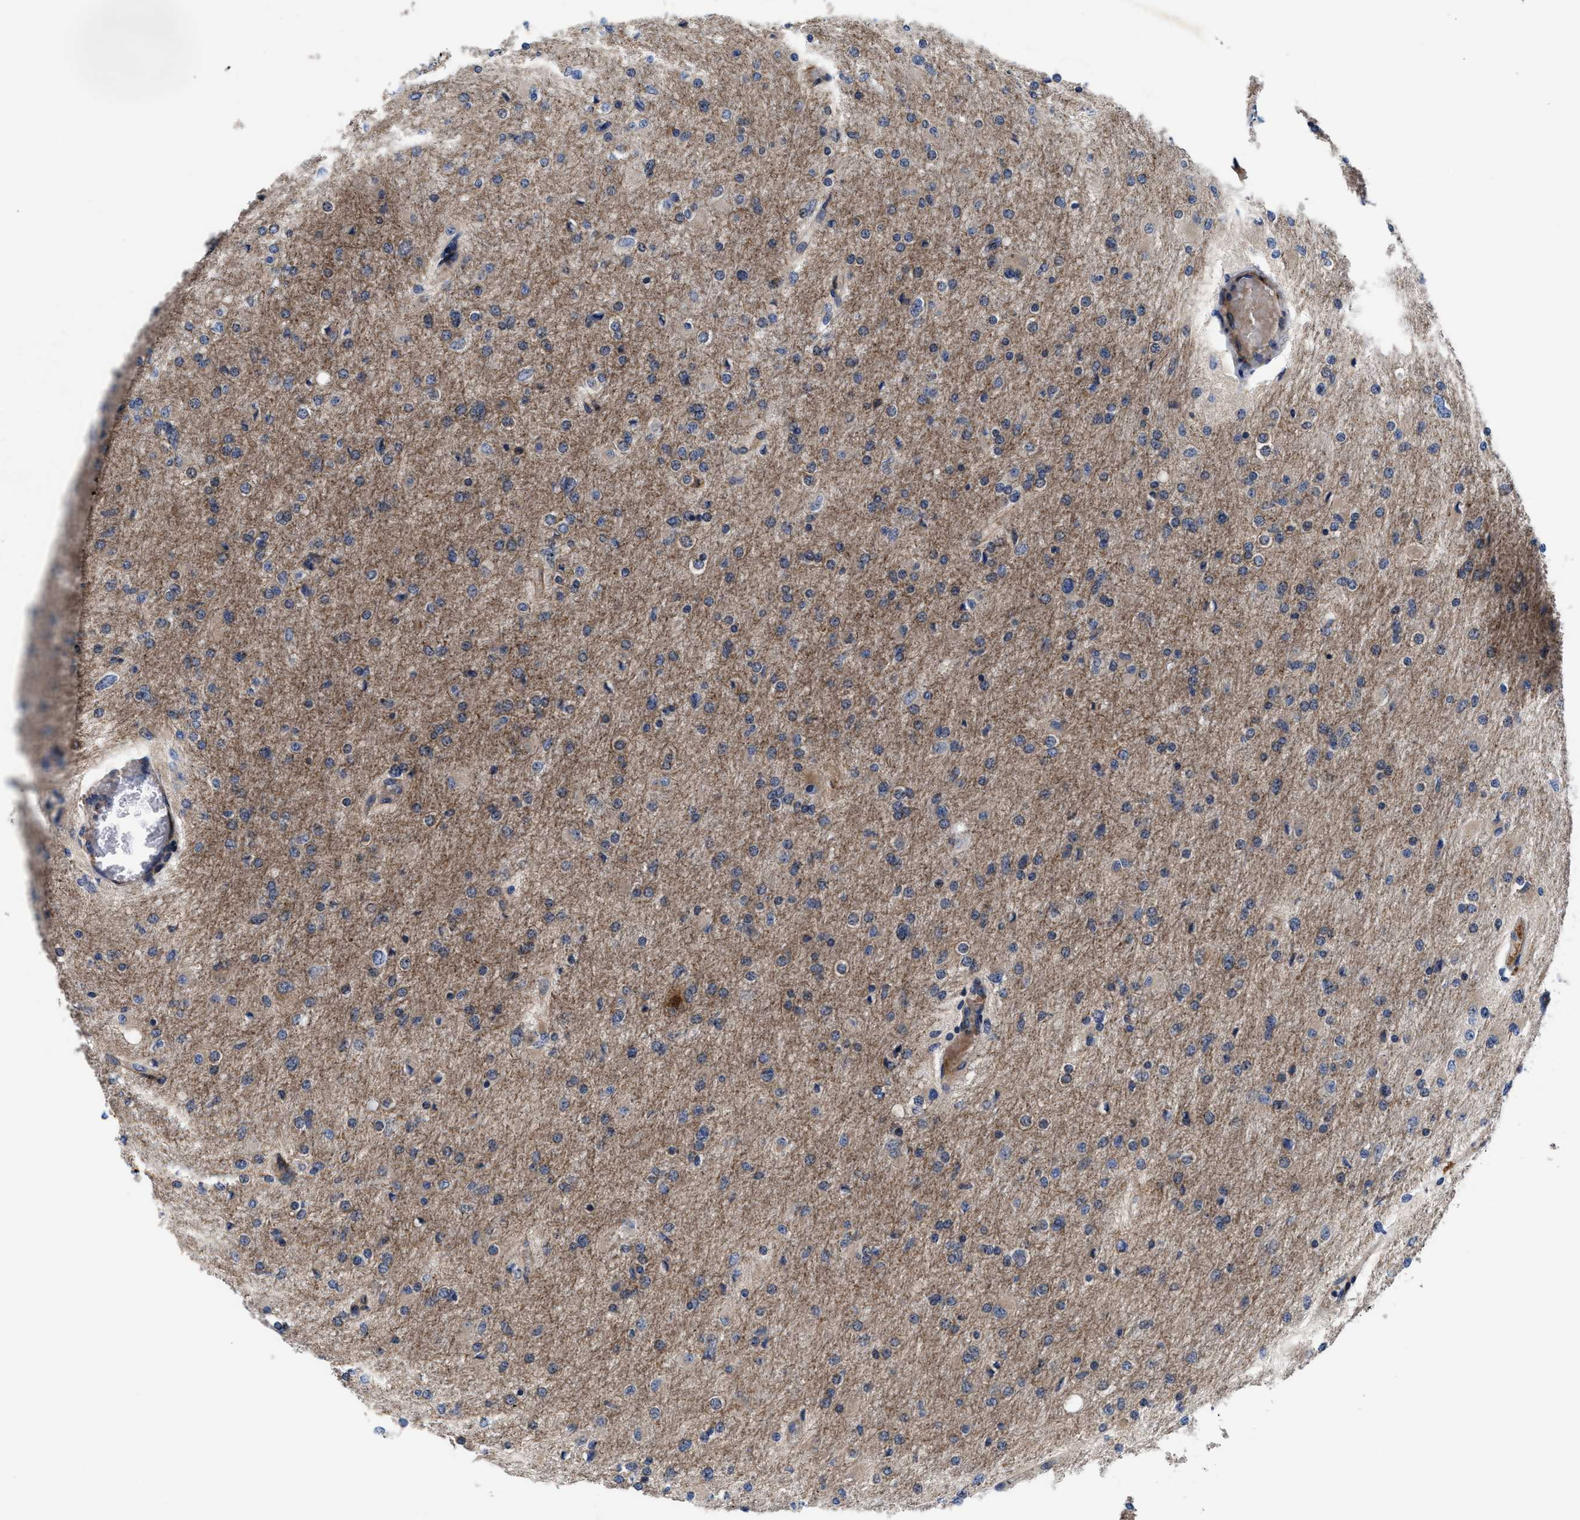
{"staining": {"intensity": "moderate", "quantity": ">75%", "location": "cytoplasmic/membranous"}, "tissue": "glioma", "cell_type": "Tumor cells", "image_type": "cancer", "snomed": [{"axis": "morphology", "description": "Glioma, malignant, High grade"}, {"axis": "topography", "description": "Cerebral cortex"}], "caption": "Malignant high-grade glioma was stained to show a protein in brown. There is medium levels of moderate cytoplasmic/membranous expression in approximately >75% of tumor cells.", "gene": "SLC12A2", "patient": {"sex": "female", "age": 36}}